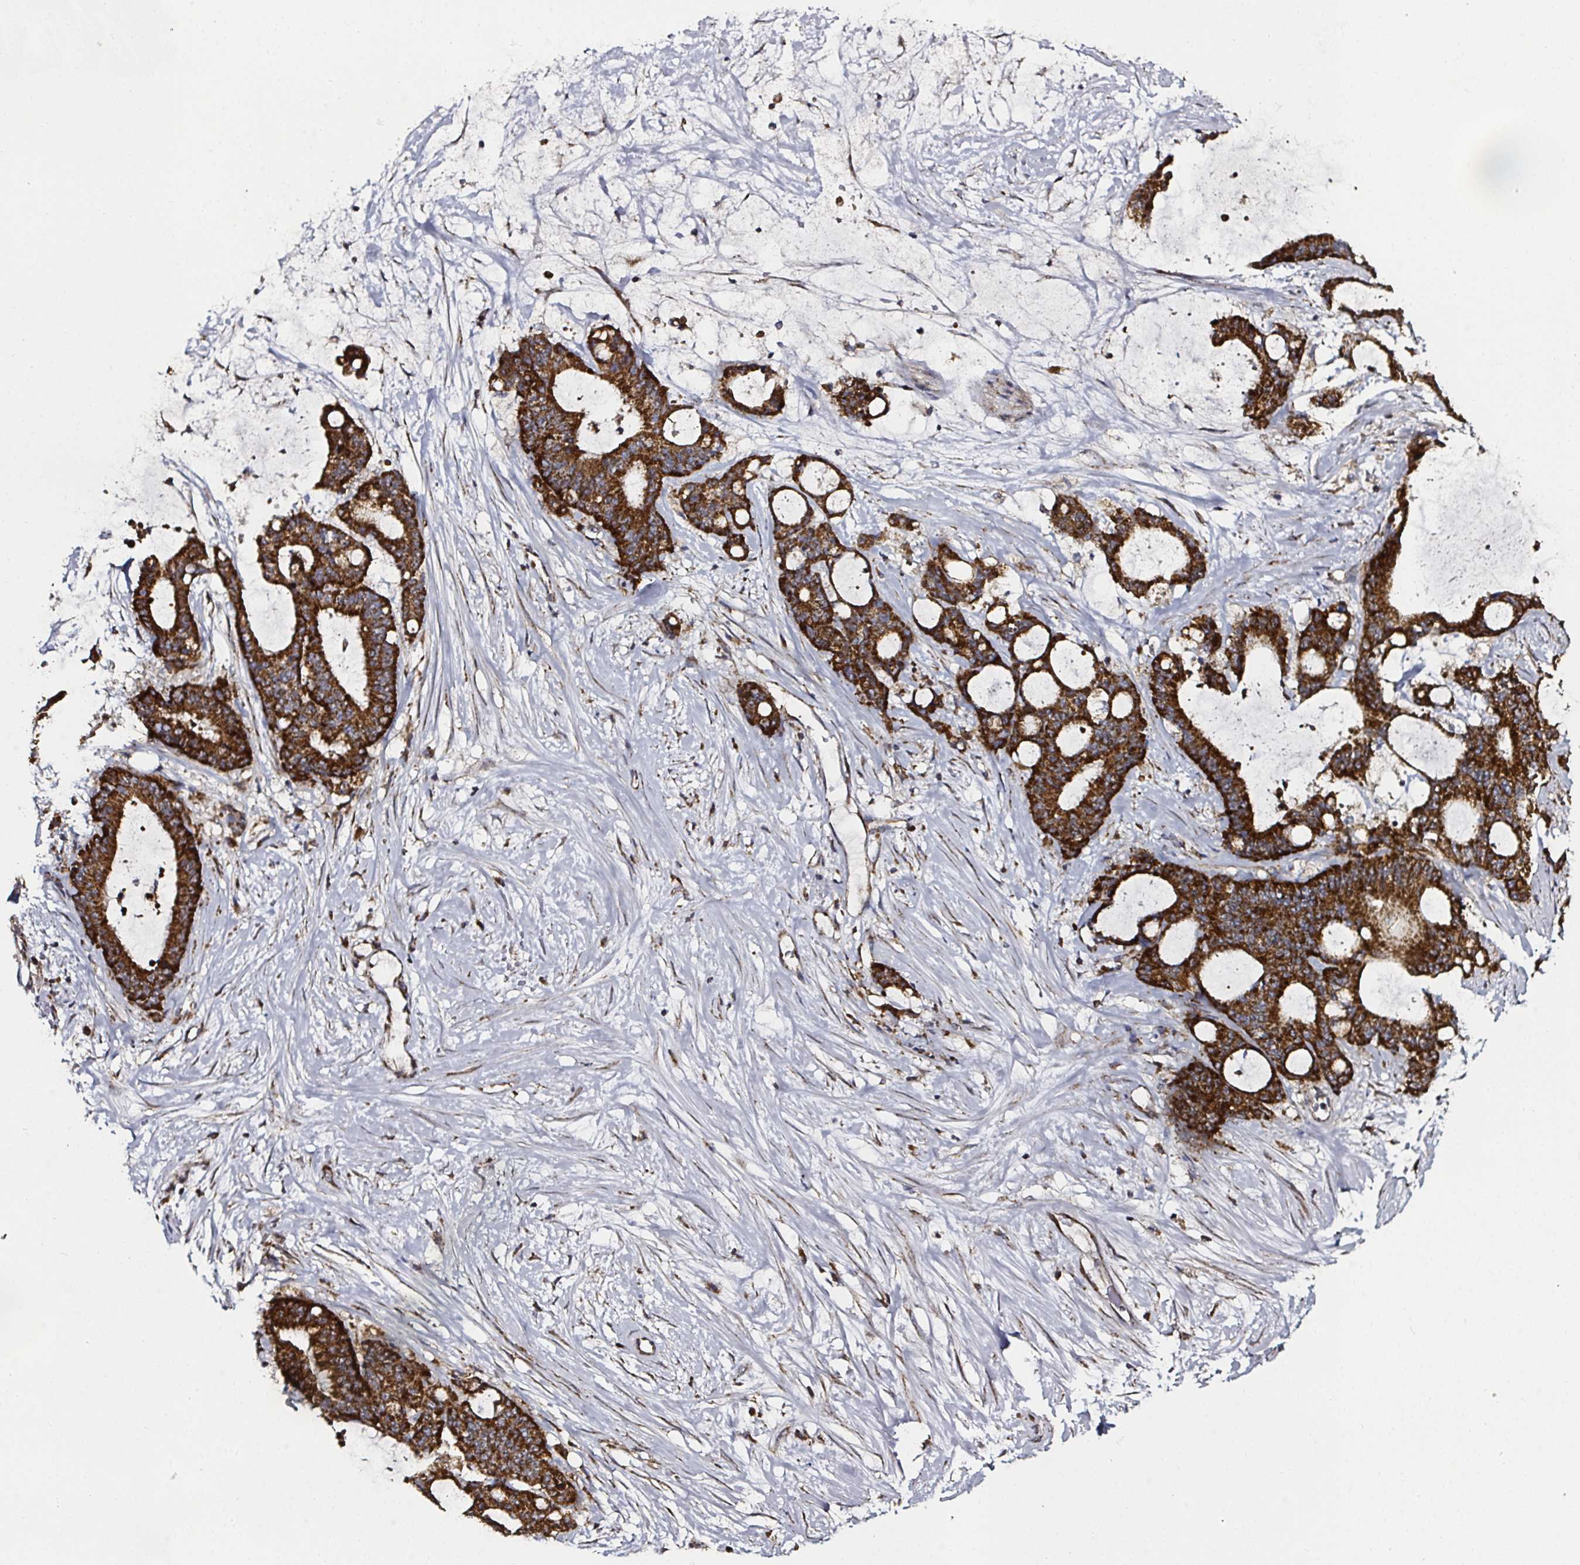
{"staining": {"intensity": "strong", "quantity": ">75%", "location": "cytoplasmic/membranous"}, "tissue": "liver cancer", "cell_type": "Tumor cells", "image_type": "cancer", "snomed": [{"axis": "morphology", "description": "Normal tissue, NOS"}, {"axis": "morphology", "description": "Cholangiocarcinoma"}, {"axis": "topography", "description": "Liver"}, {"axis": "topography", "description": "Peripheral nerve tissue"}], "caption": "About >75% of tumor cells in human liver cancer show strong cytoplasmic/membranous protein staining as visualized by brown immunohistochemical staining.", "gene": "ATAD3B", "patient": {"sex": "female", "age": 73}}